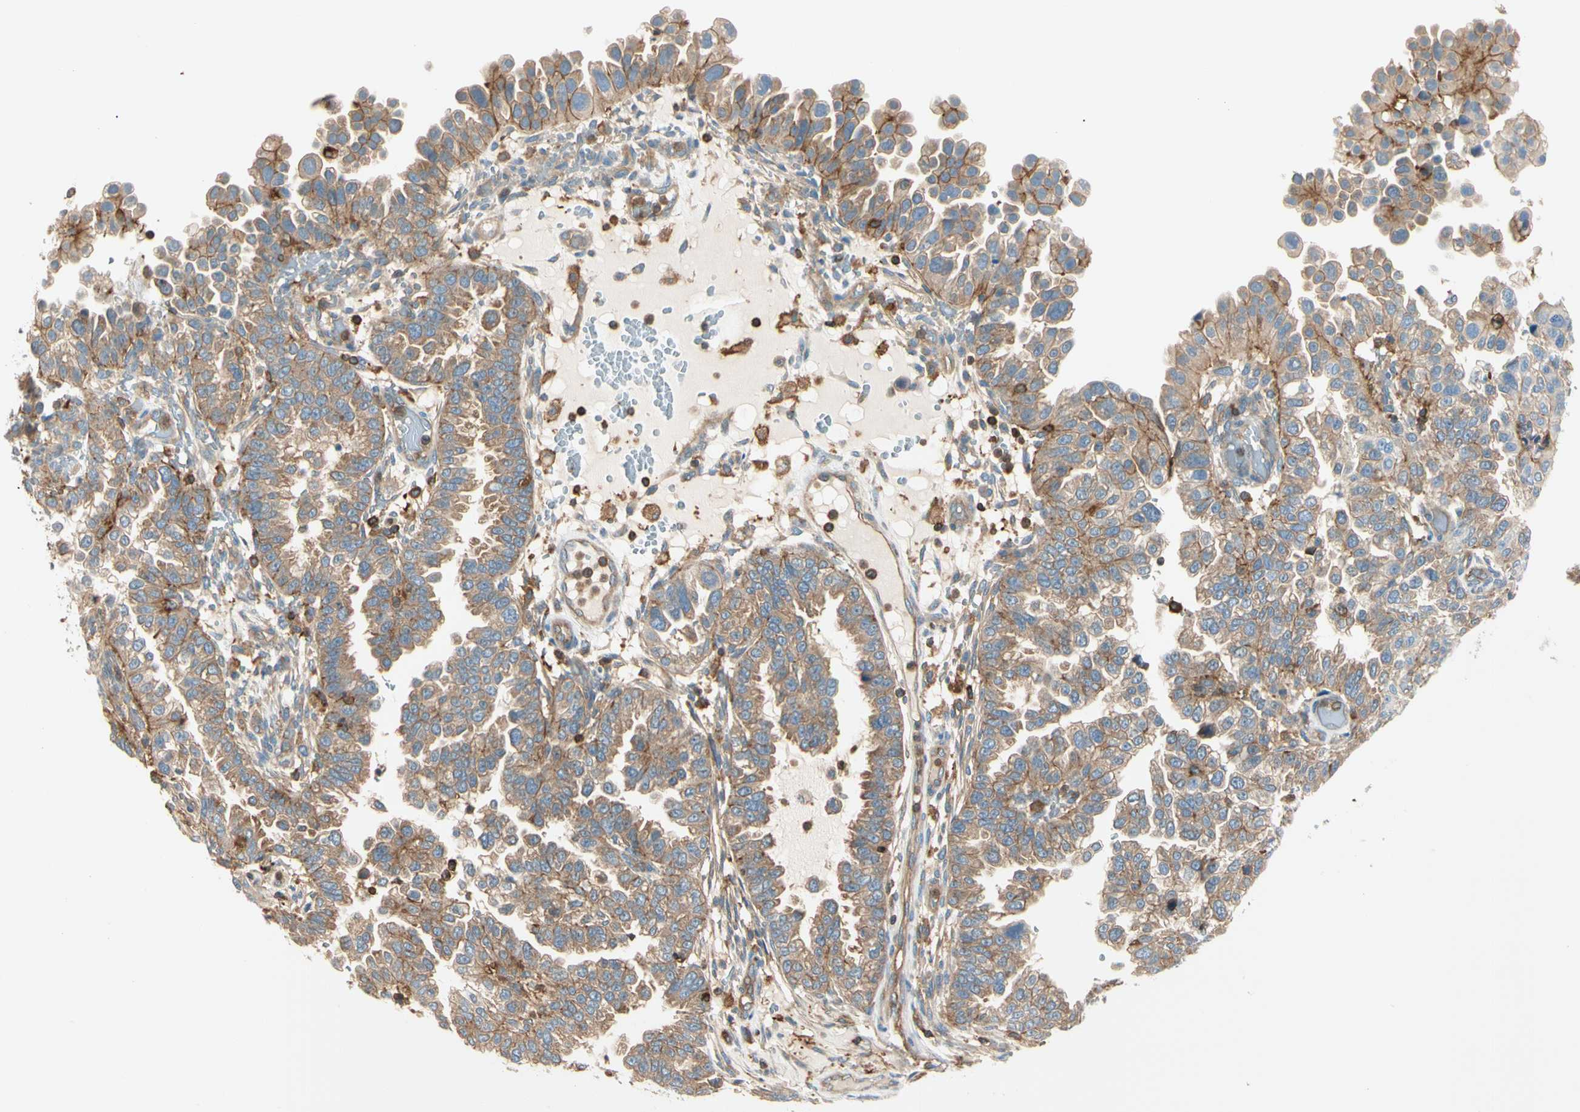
{"staining": {"intensity": "weak", "quantity": ">75%", "location": "cytoplasmic/membranous"}, "tissue": "endometrial cancer", "cell_type": "Tumor cells", "image_type": "cancer", "snomed": [{"axis": "morphology", "description": "Adenocarcinoma, NOS"}, {"axis": "topography", "description": "Endometrium"}], "caption": "The photomicrograph shows immunohistochemical staining of endometrial cancer. There is weak cytoplasmic/membranous positivity is seen in approximately >75% of tumor cells. Using DAB (3,3'-diaminobenzidine) (brown) and hematoxylin (blue) stains, captured at high magnification using brightfield microscopy.", "gene": "CAPZA2", "patient": {"sex": "female", "age": 85}}